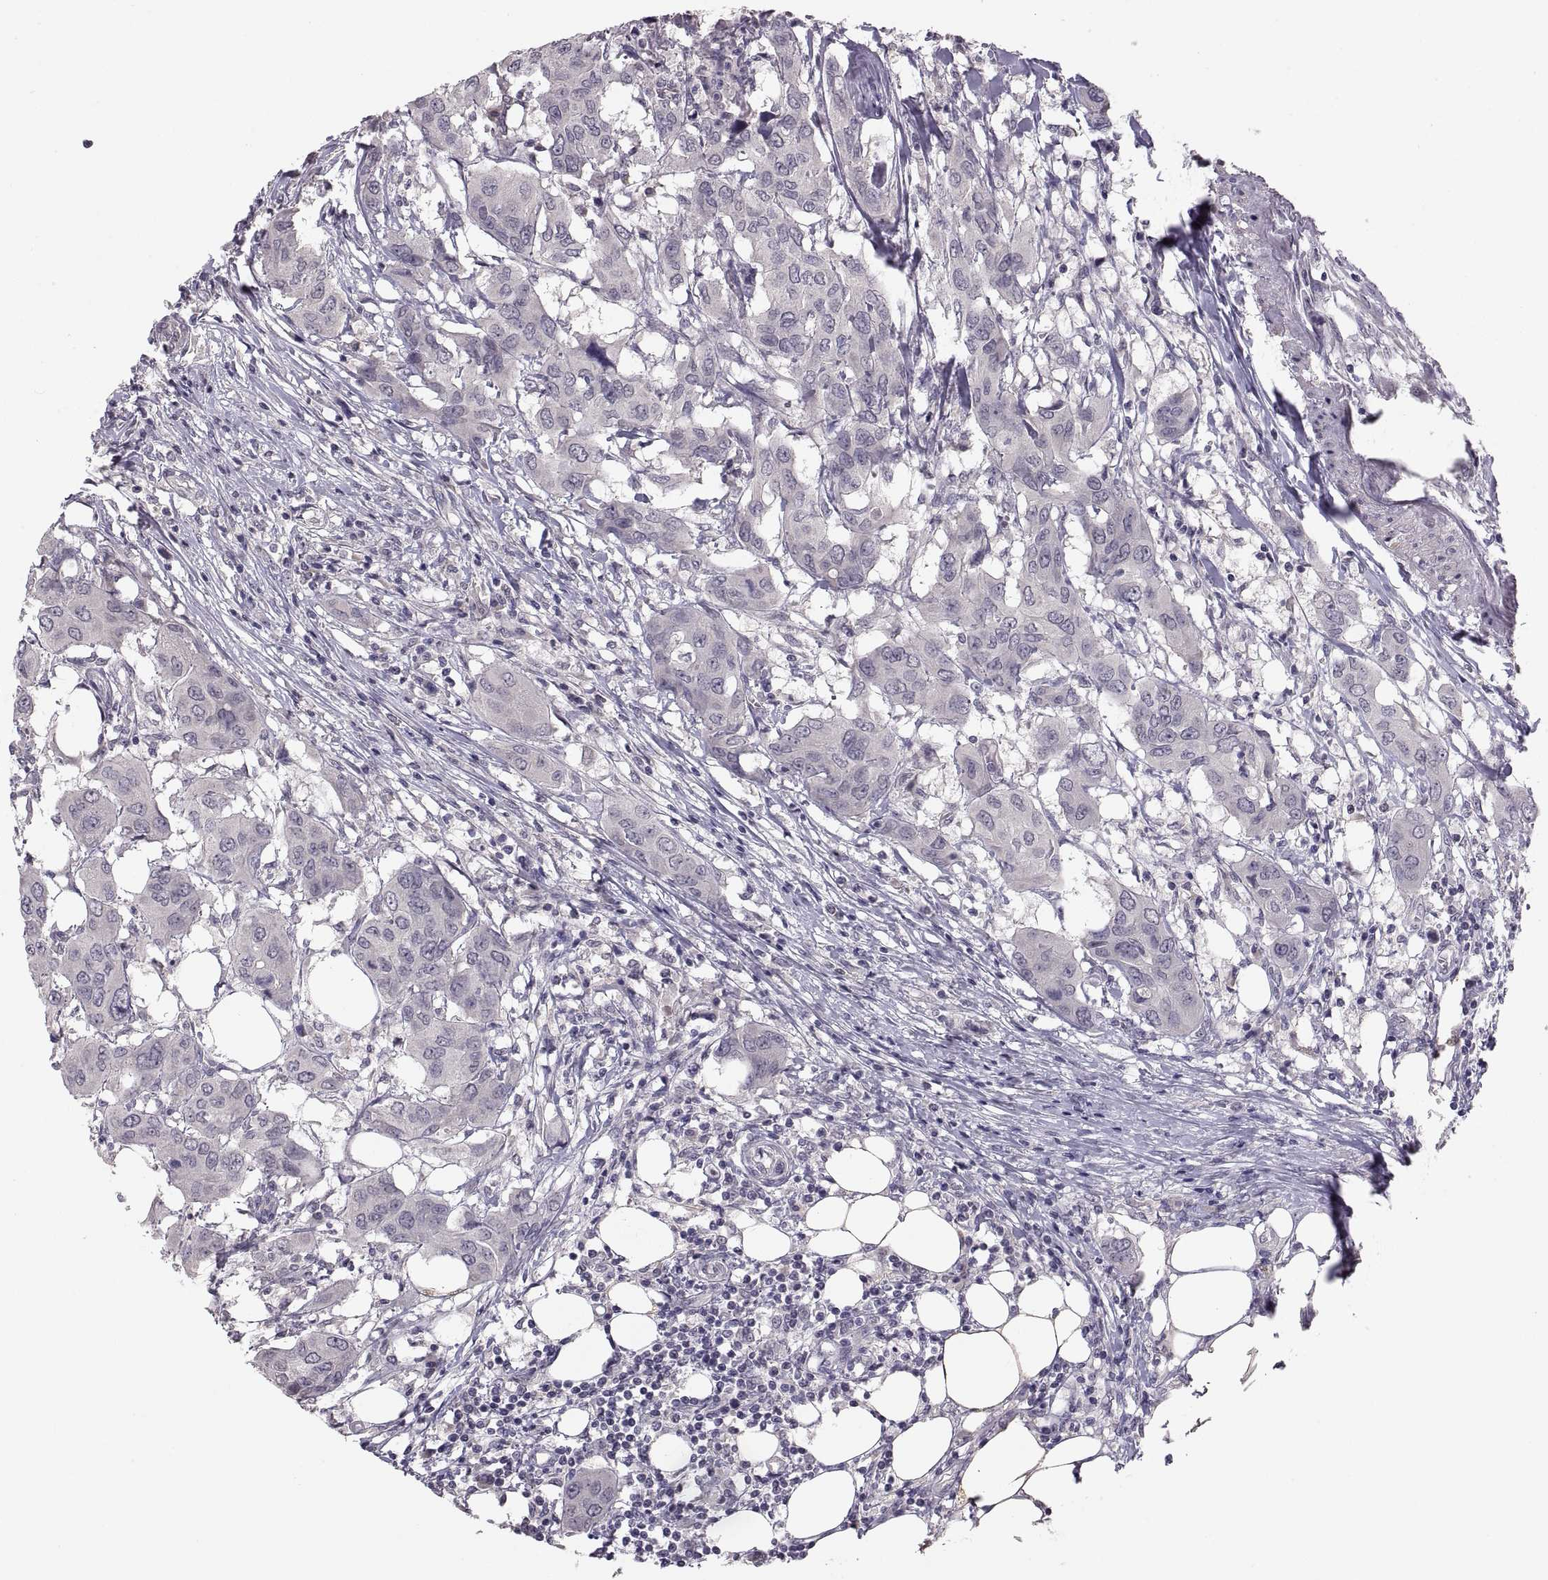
{"staining": {"intensity": "negative", "quantity": "none", "location": "none"}, "tissue": "urothelial cancer", "cell_type": "Tumor cells", "image_type": "cancer", "snomed": [{"axis": "morphology", "description": "Urothelial carcinoma, NOS"}, {"axis": "morphology", "description": "Urothelial carcinoma, High grade"}, {"axis": "topography", "description": "Urinary bladder"}], "caption": "Tumor cells are negative for protein expression in human urothelial cancer. (DAB immunohistochemistry, high magnification).", "gene": "PAX2", "patient": {"sex": "male", "age": 63}}